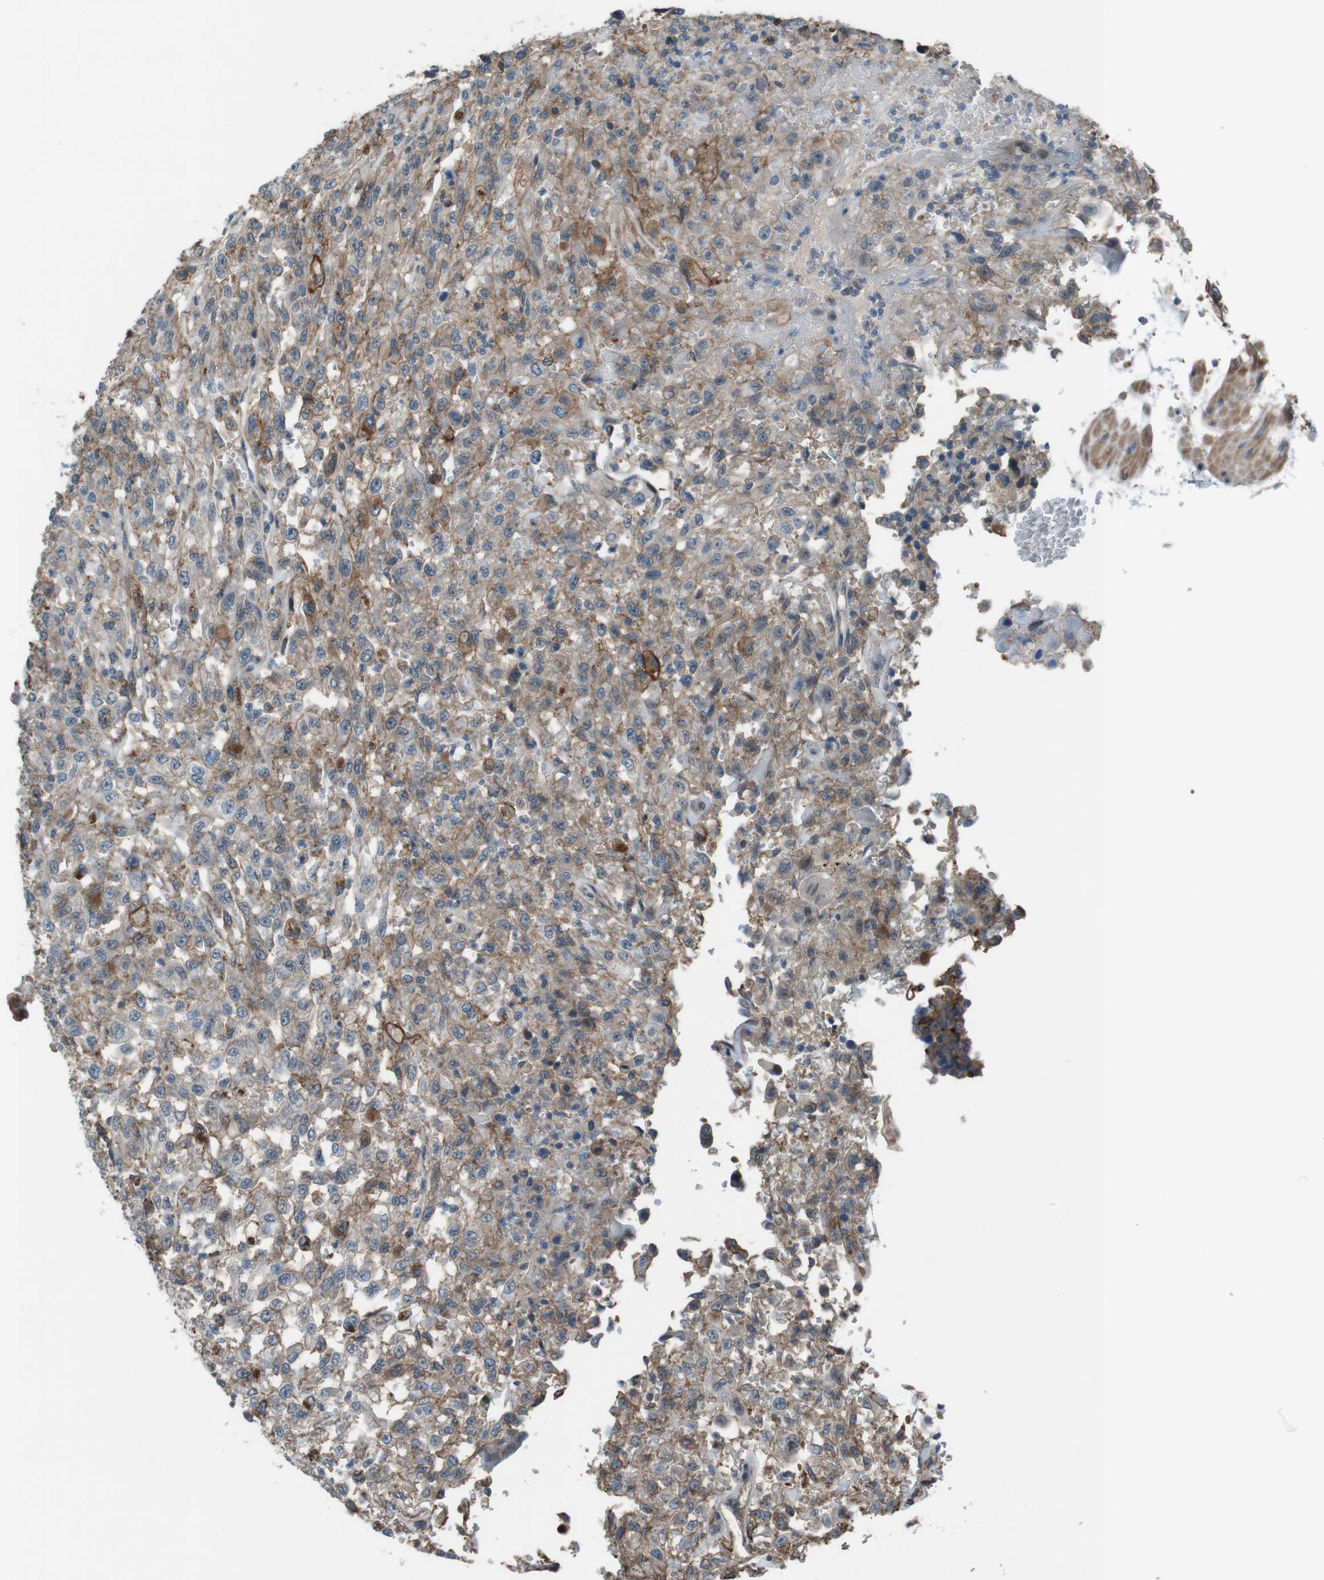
{"staining": {"intensity": "moderate", "quantity": "<25%", "location": "cytoplasmic/membranous"}, "tissue": "urothelial cancer", "cell_type": "Tumor cells", "image_type": "cancer", "snomed": [{"axis": "morphology", "description": "Urothelial carcinoma, High grade"}, {"axis": "topography", "description": "Urinary bladder"}], "caption": "An image of human high-grade urothelial carcinoma stained for a protein displays moderate cytoplasmic/membranous brown staining in tumor cells.", "gene": "ATP2B1", "patient": {"sex": "male", "age": 46}}